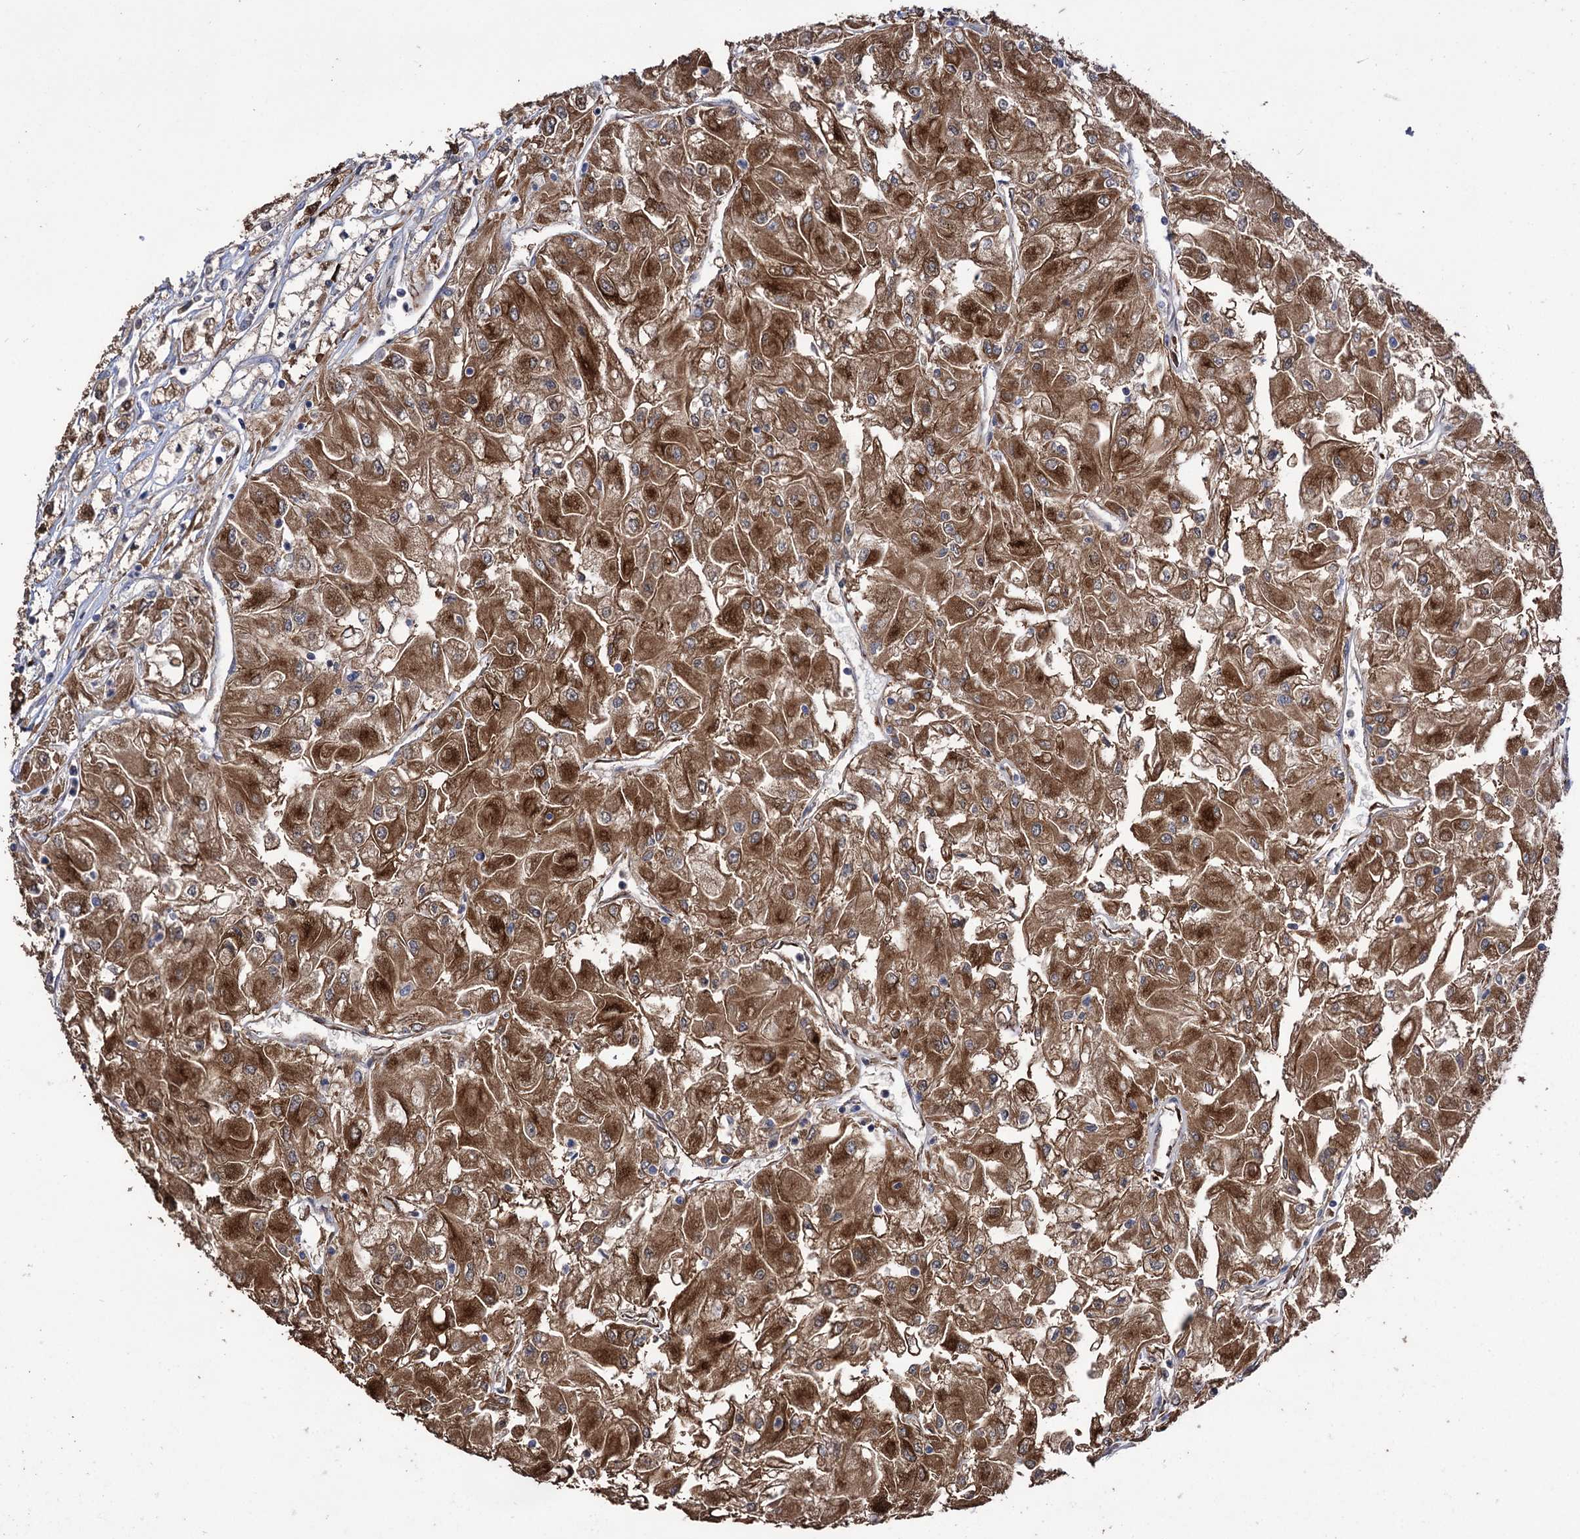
{"staining": {"intensity": "strong", "quantity": ">75%", "location": "cytoplasmic/membranous"}, "tissue": "renal cancer", "cell_type": "Tumor cells", "image_type": "cancer", "snomed": [{"axis": "morphology", "description": "Adenocarcinoma, NOS"}, {"axis": "topography", "description": "Kidney"}], "caption": "Protein staining exhibits strong cytoplasmic/membranous positivity in about >75% of tumor cells in renal cancer (adenocarcinoma). Using DAB (brown) and hematoxylin (blue) stains, captured at high magnification using brightfield microscopy.", "gene": "CDAN1", "patient": {"sex": "male", "age": 80}}